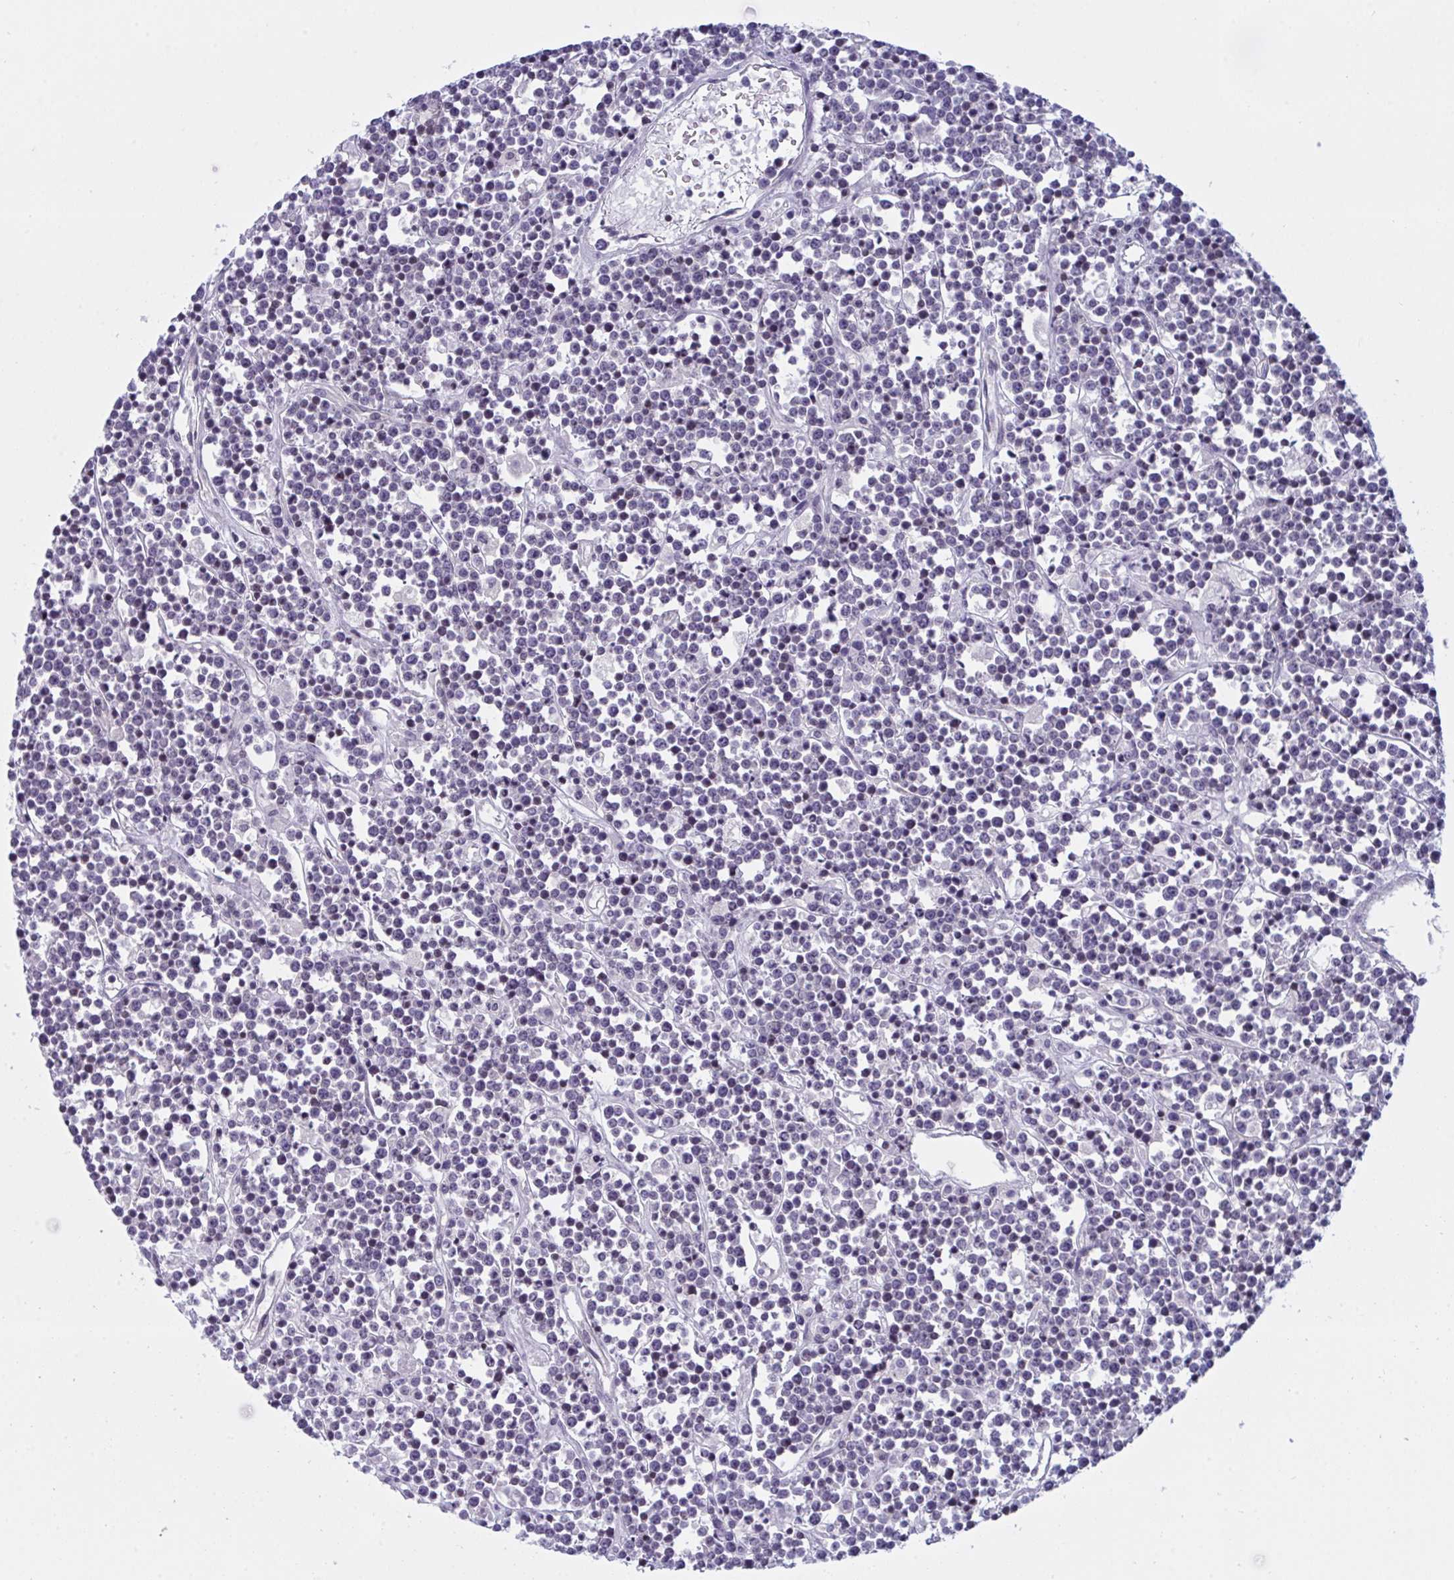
{"staining": {"intensity": "negative", "quantity": "none", "location": "none"}, "tissue": "lymphoma", "cell_type": "Tumor cells", "image_type": "cancer", "snomed": [{"axis": "morphology", "description": "Malignant lymphoma, non-Hodgkin's type, High grade"}, {"axis": "topography", "description": "Ovary"}], "caption": "Immunohistochemistry histopathology image of lymphoma stained for a protein (brown), which demonstrates no staining in tumor cells.", "gene": "NAA30", "patient": {"sex": "female", "age": 56}}